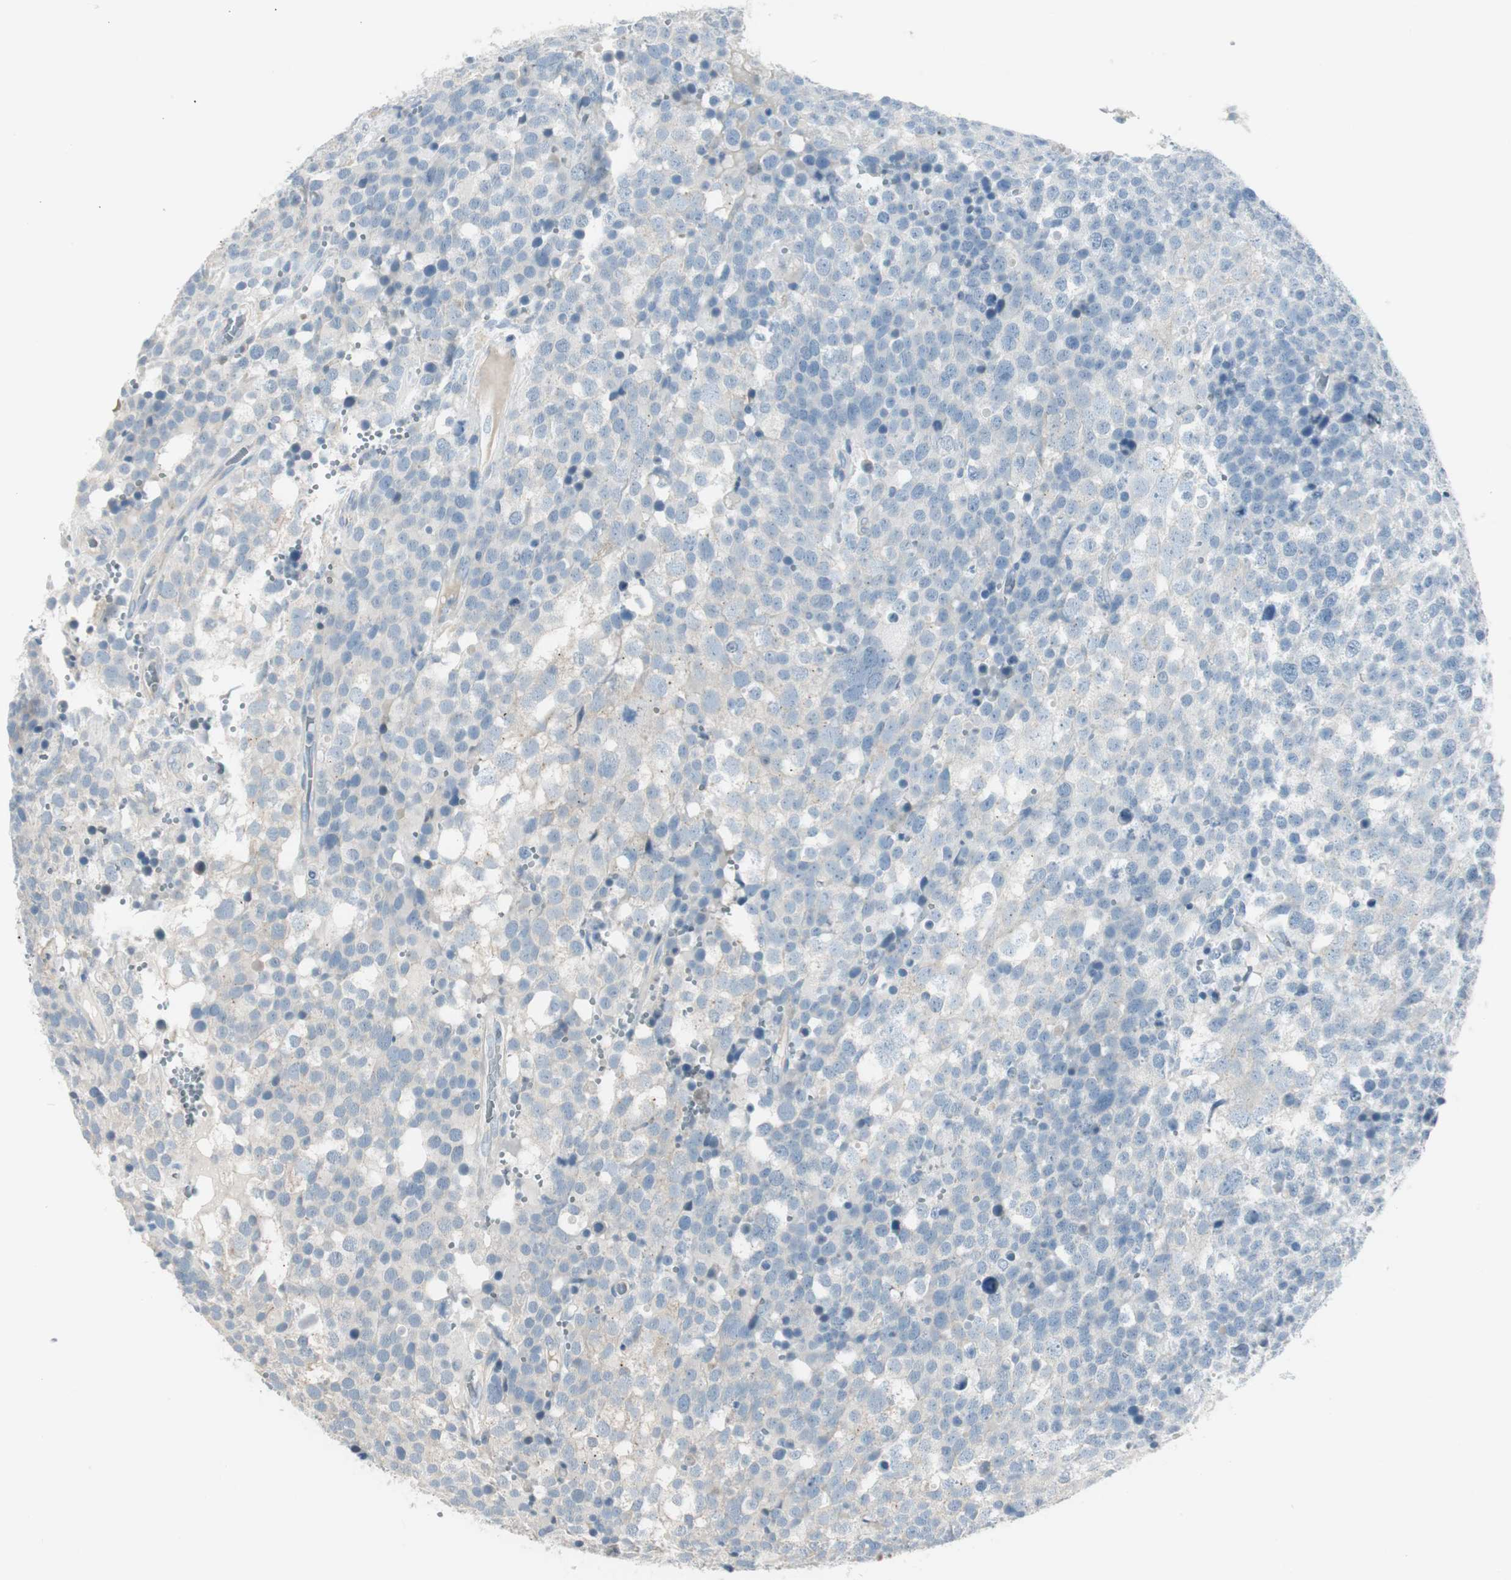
{"staining": {"intensity": "negative", "quantity": "none", "location": "none"}, "tissue": "testis cancer", "cell_type": "Tumor cells", "image_type": "cancer", "snomed": [{"axis": "morphology", "description": "Seminoma, NOS"}, {"axis": "topography", "description": "Testis"}], "caption": "An image of testis cancer (seminoma) stained for a protein demonstrates no brown staining in tumor cells.", "gene": "SPINK4", "patient": {"sex": "male", "age": 71}}